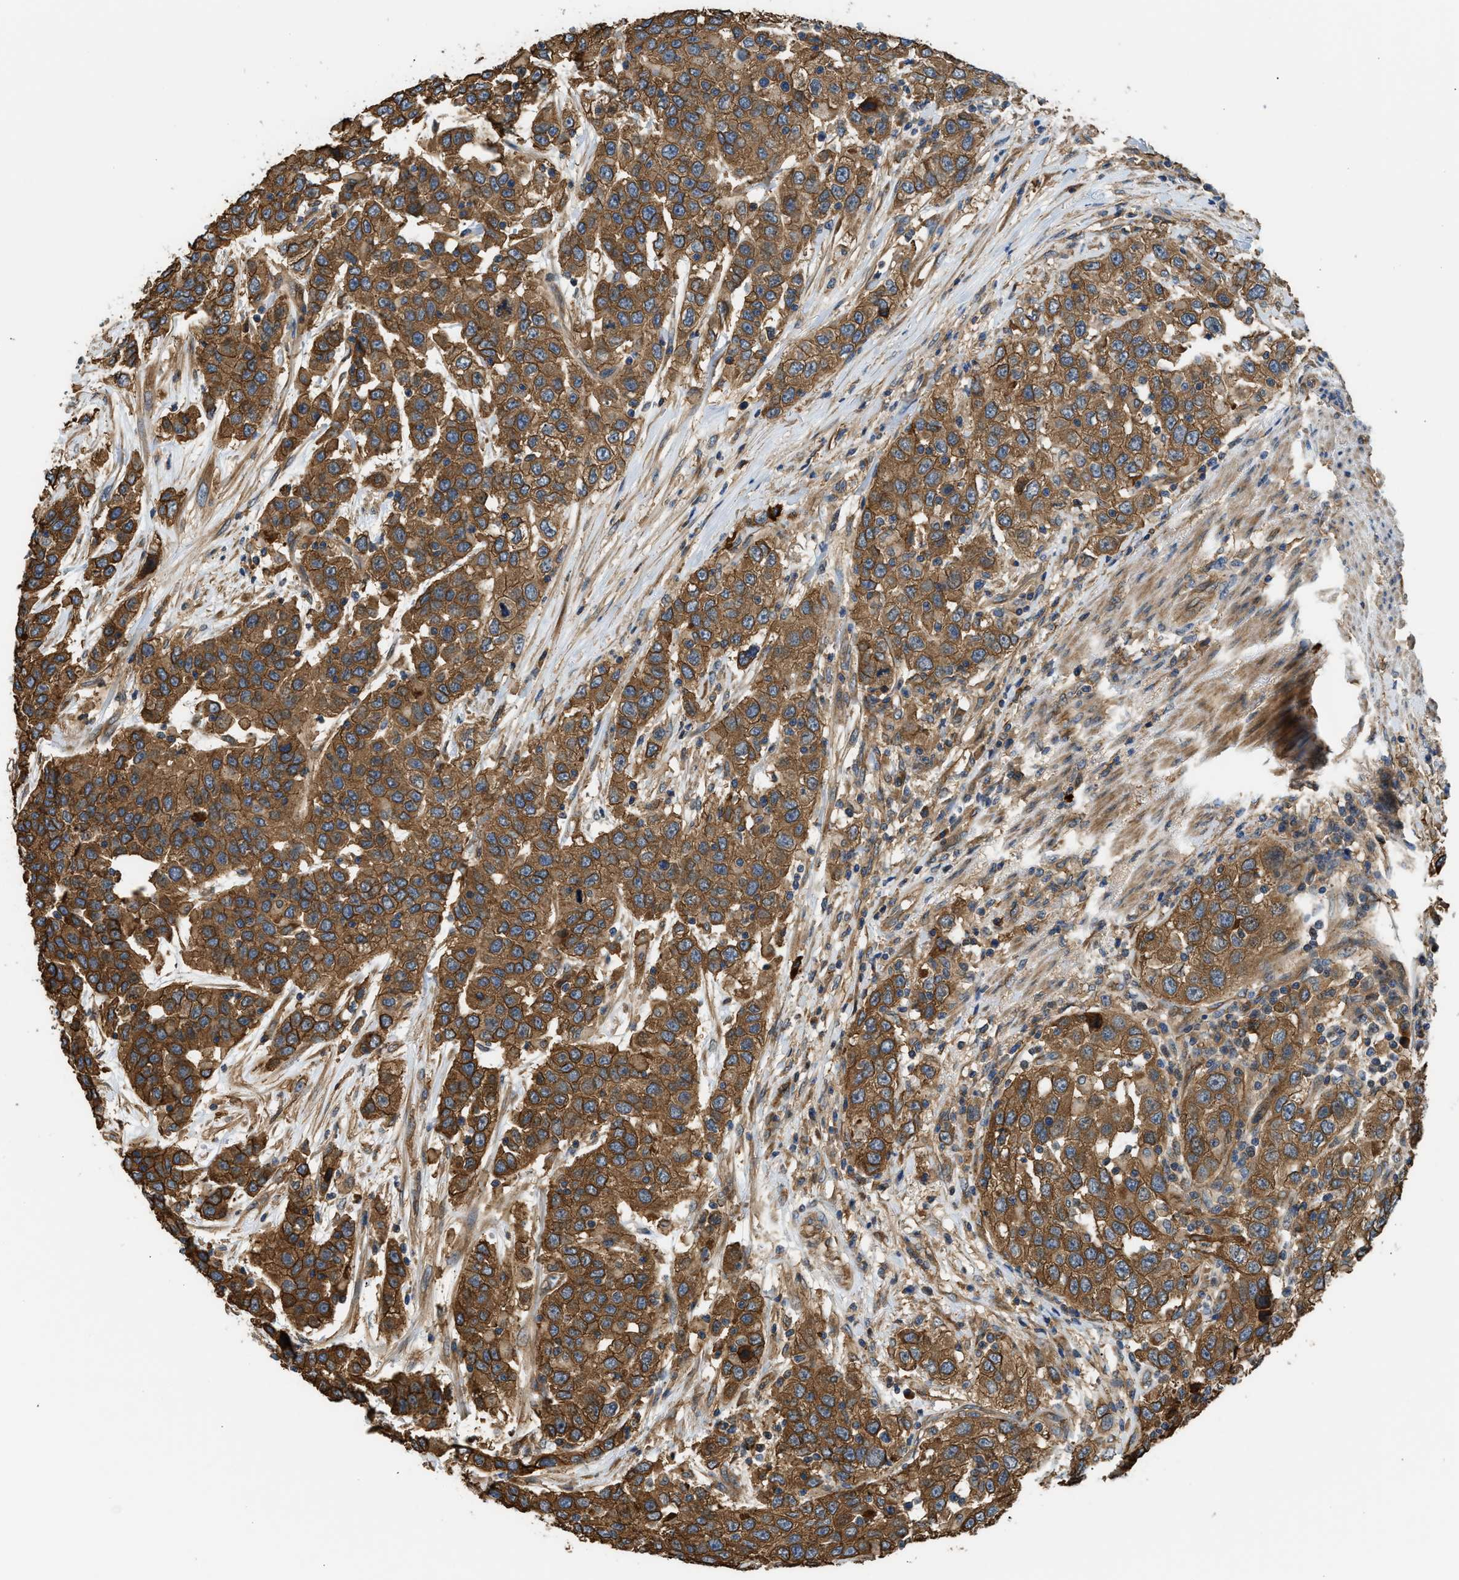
{"staining": {"intensity": "strong", "quantity": ">75%", "location": "cytoplasmic/membranous"}, "tissue": "urothelial cancer", "cell_type": "Tumor cells", "image_type": "cancer", "snomed": [{"axis": "morphology", "description": "Urothelial carcinoma, High grade"}, {"axis": "topography", "description": "Urinary bladder"}], "caption": "Protein expression analysis of human urothelial cancer reveals strong cytoplasmic/membranous staining in approximately >75% of tumor cells. (DAB IHC with brightfield microscopy, high magnification).", "gene": "DDHD2", "patient": {"sex": "female", "age": 80}}